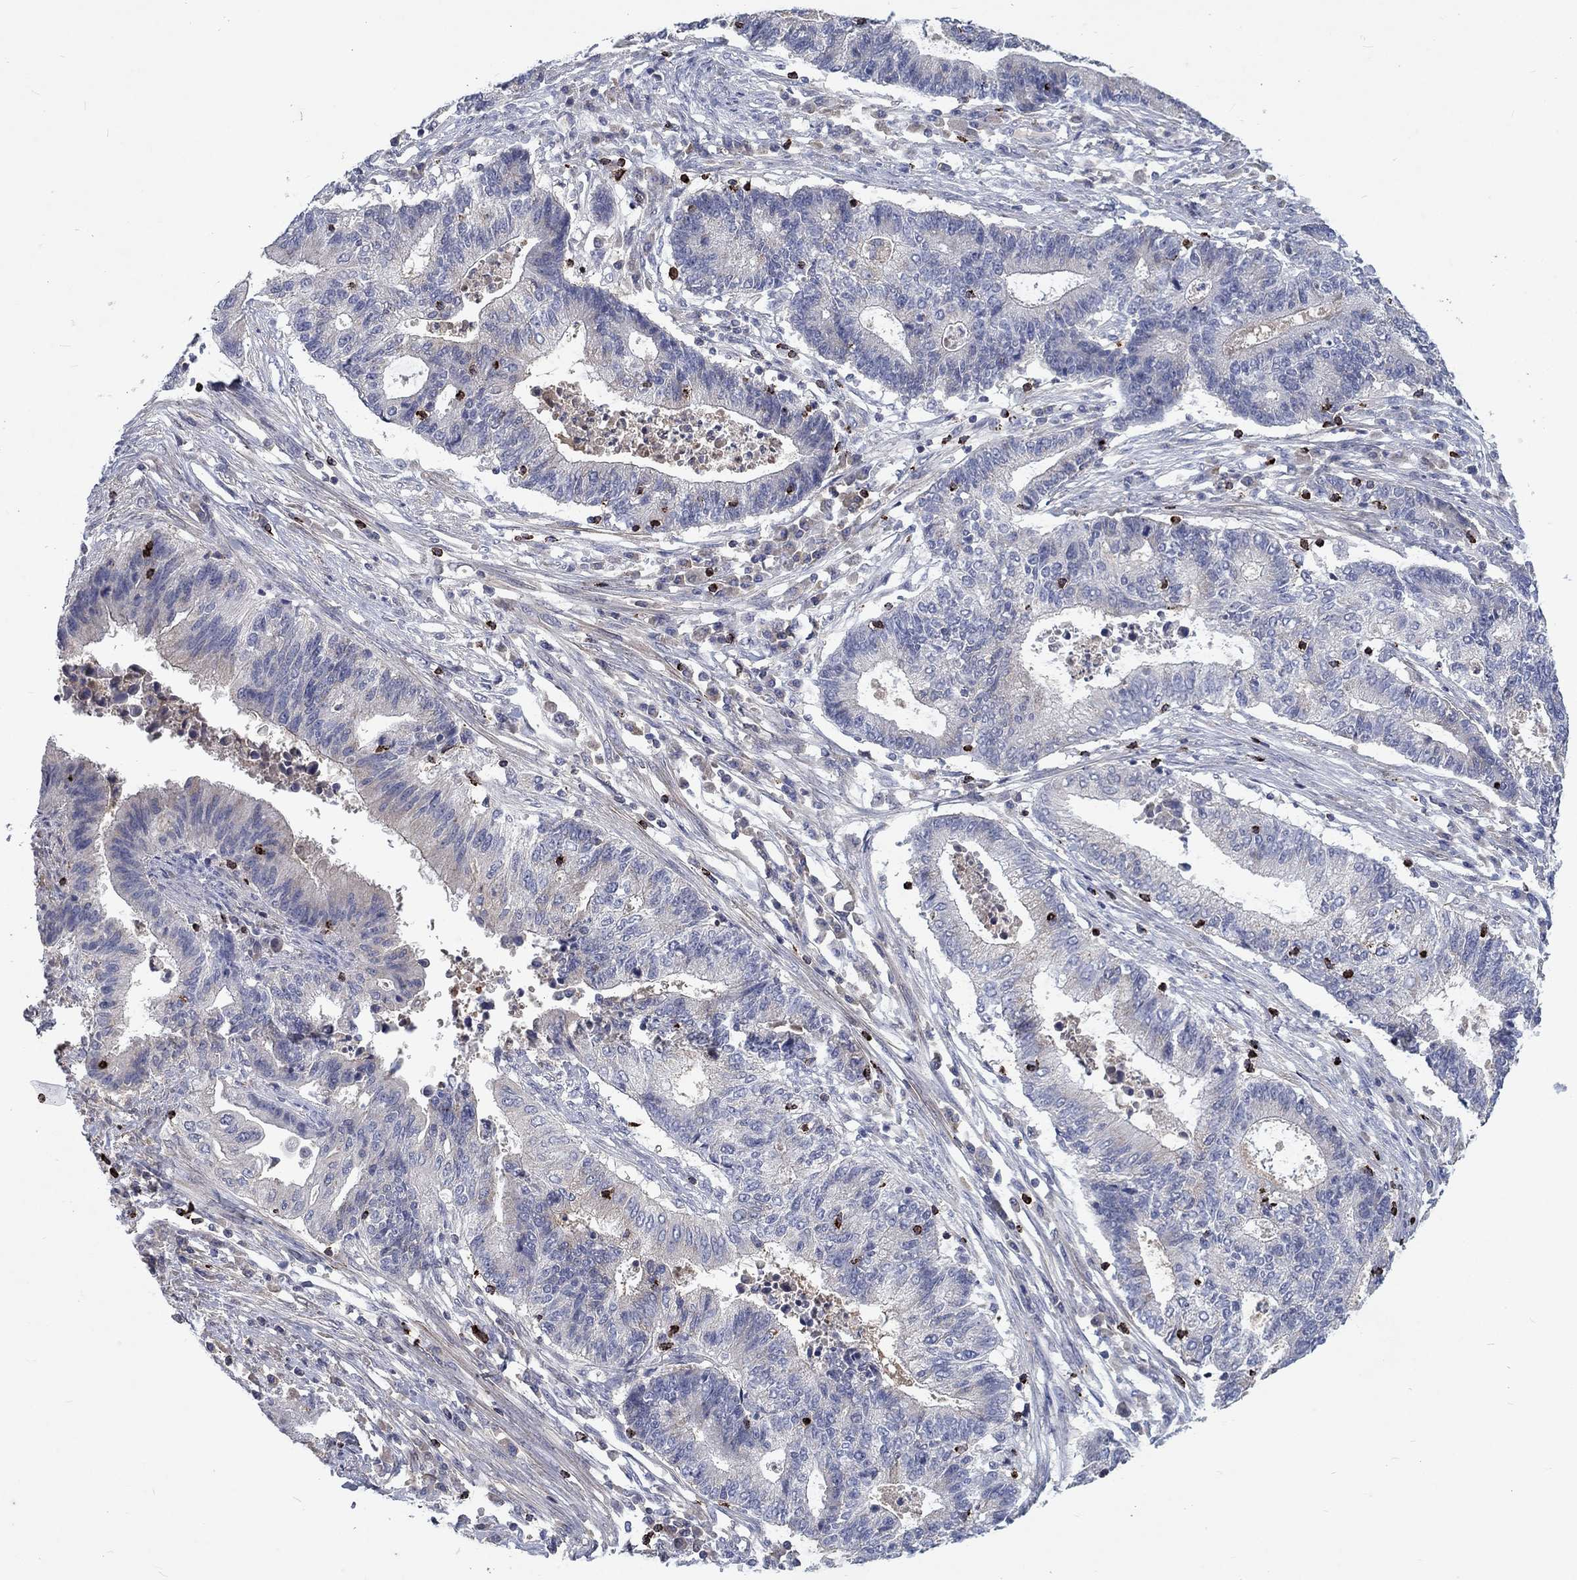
{"staining": {"intensity": "negative", "quantity": "none", "location": "none"}, "tissue": "endometrial cancer", "cell_type": "Tumor cells", "image_type": "cancer", "snomed": [{"axis": "morphology", "description": "Adenocarcinoma, NOS"}, {"axis": "topography", "description": "Uterus"}, {"axis": "topography", "description": "Endometrium"}], "caption": "A photomicrograph of adenocarcinoma (endometrial) stained for a protein demonstrates no brown staining in tumor cells.", "gene": "GZMA", "patient": {"sex": "female", "age": 54}}